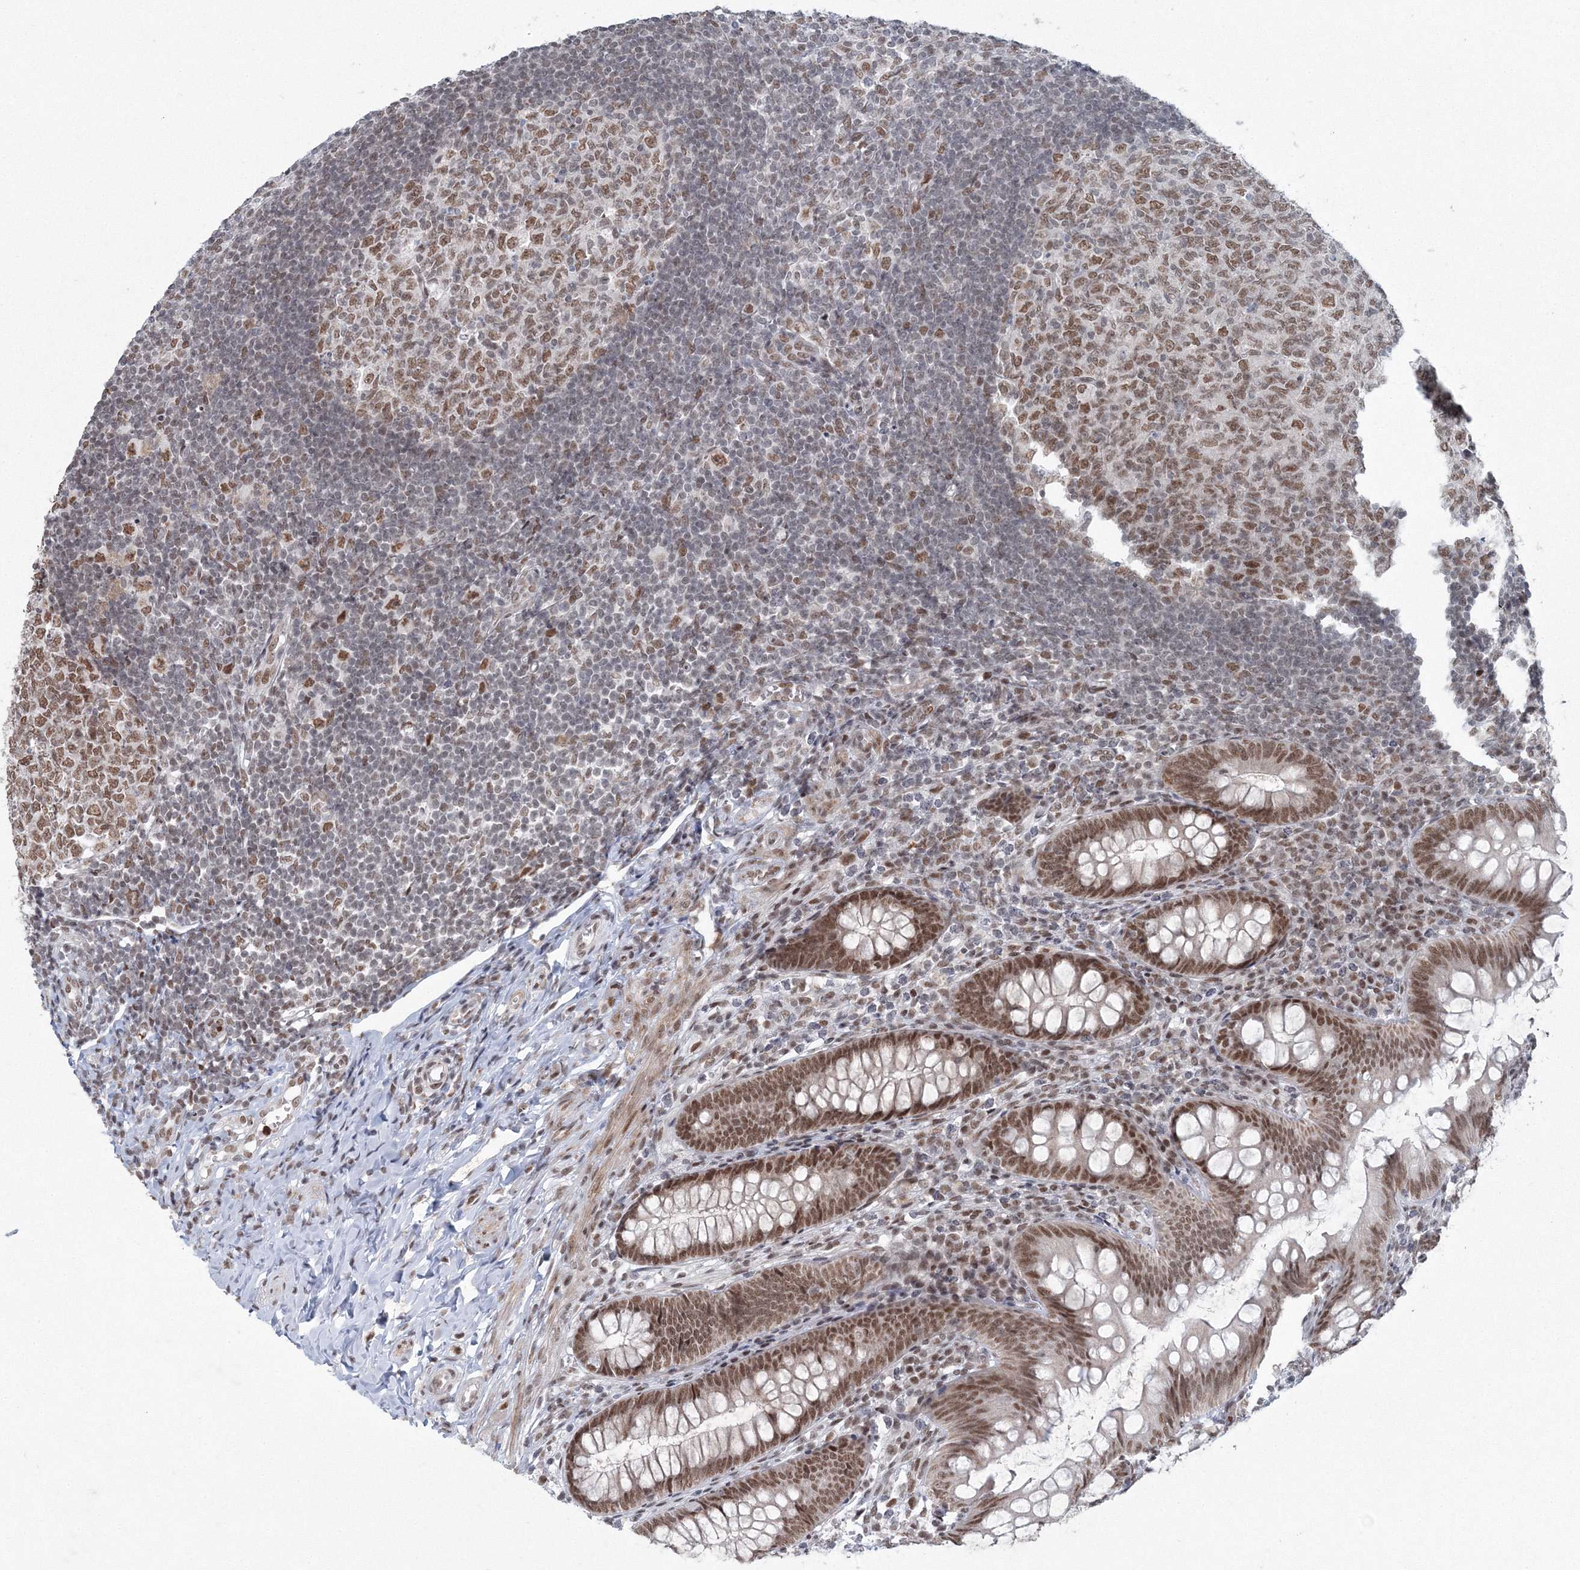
{"staining": {"intensity": "moderate", "quantity": ">75%", "location": "nuclear"}, "tissue": "appendix", "cell_type": "Glandular cells", "image_type": "normal", "snomed": [{"axis": "morphology", "description": "Normal tissue, NOS"}, {"axis": "topography", "description": "Appendix"}], "caption": "Immunohistochemical staining of unremarkable human appendix displays moderate nuclear protein staining in approximately >75% of glandular cells. (Stains: DAB in brown, nuclei in blue, Microscopy: brightfield microscopy at high magnification).", "gene": "C3orf33", "patient": {"sex": "male", "age": 14}}